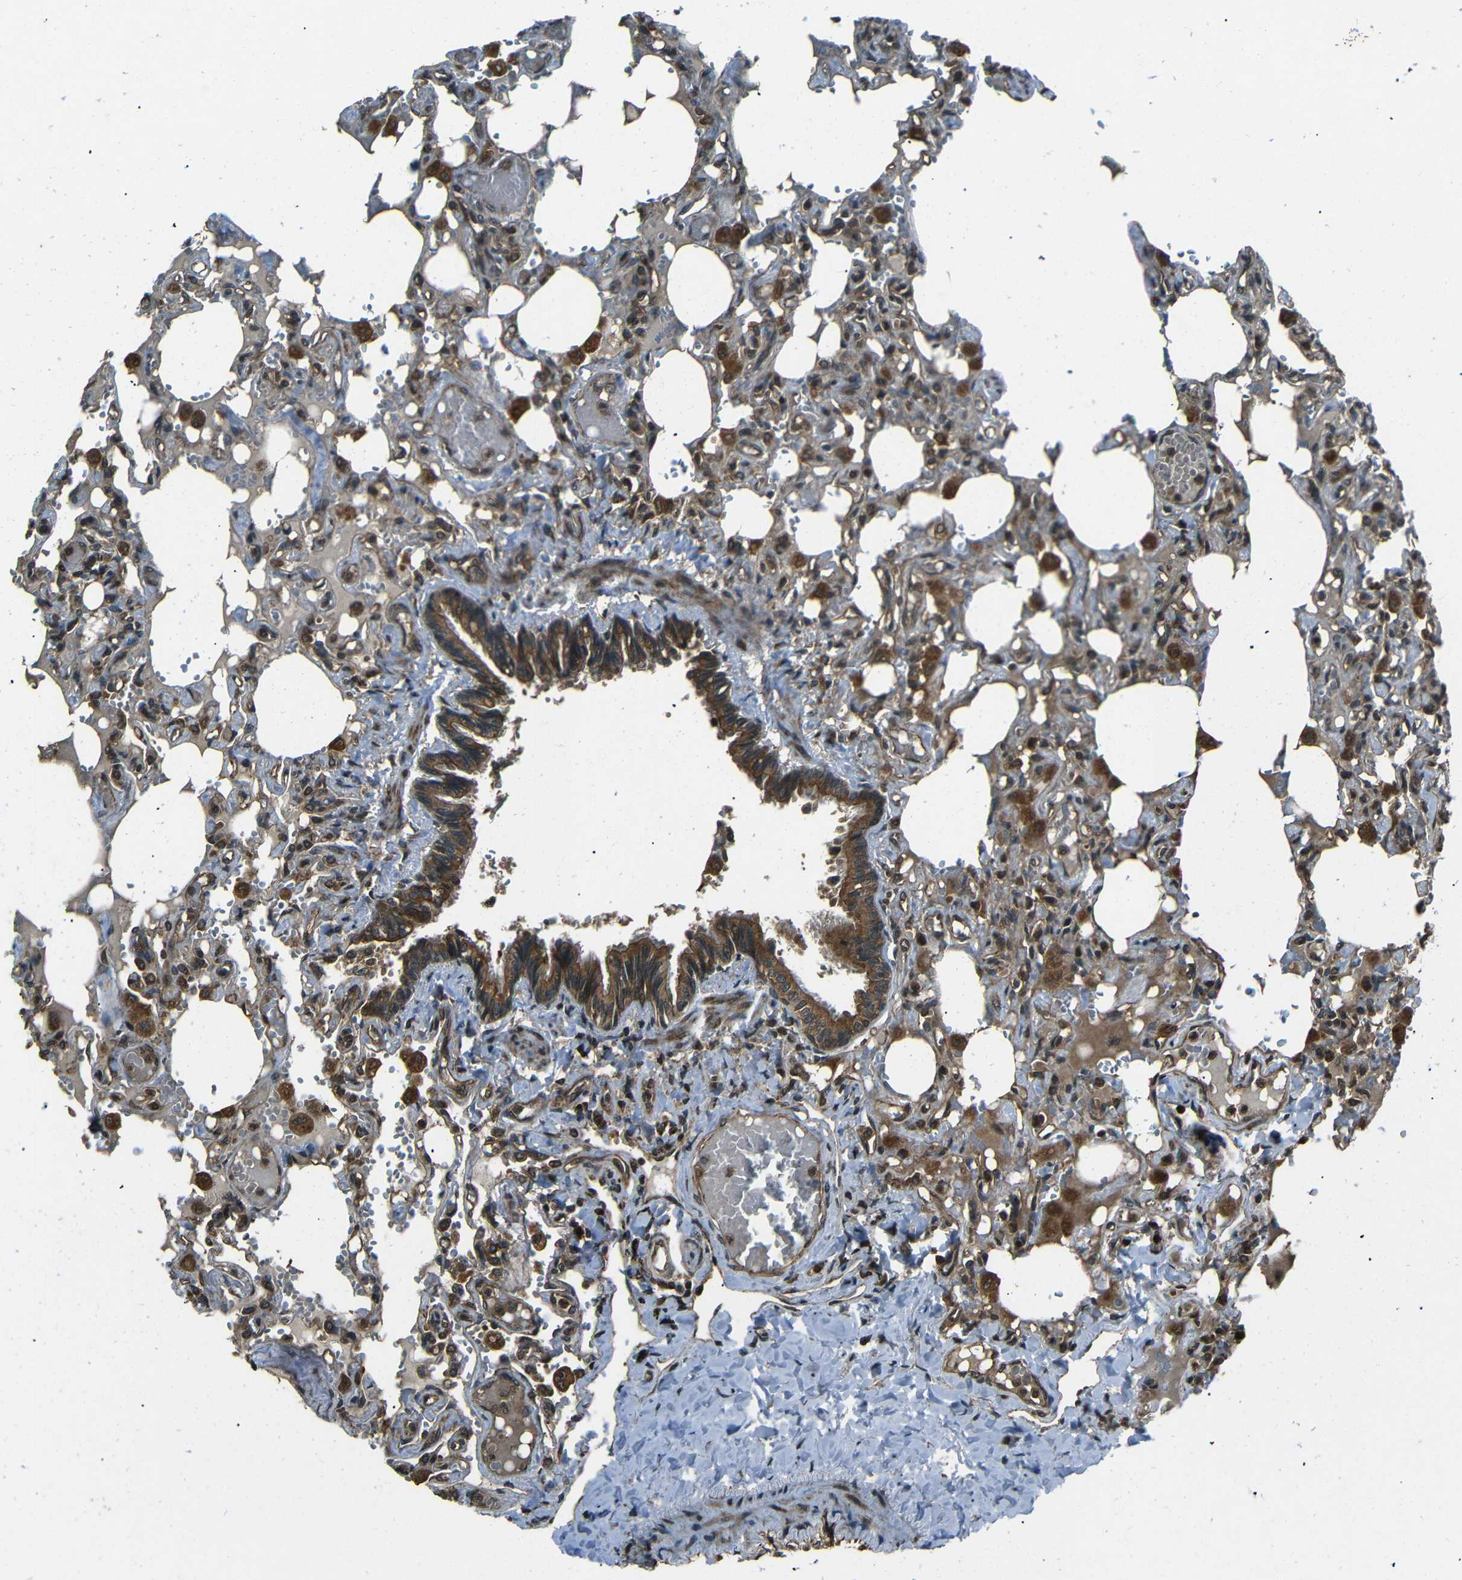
{"staining": {"intensity": "strong", "quantity": "25%-75%", "location": "cytoplasmic/membranous"}, "tissue": "lung", "cell_type": "Alveolar cells", "image_type": "normal", "snomed": [{"axis": "morphology", "description": "Normal tissue, NOS"}, {"axis": "topography", "description": "Lung"}], "caption": "High-power microscopy captured an IHC image of normal lung, revealing strong cytoplasmic/membranous expression in approximately 25%-75% of alveolar cells.", "gene": "PLK2", "patient": {"sex": "male", "age": 21}}